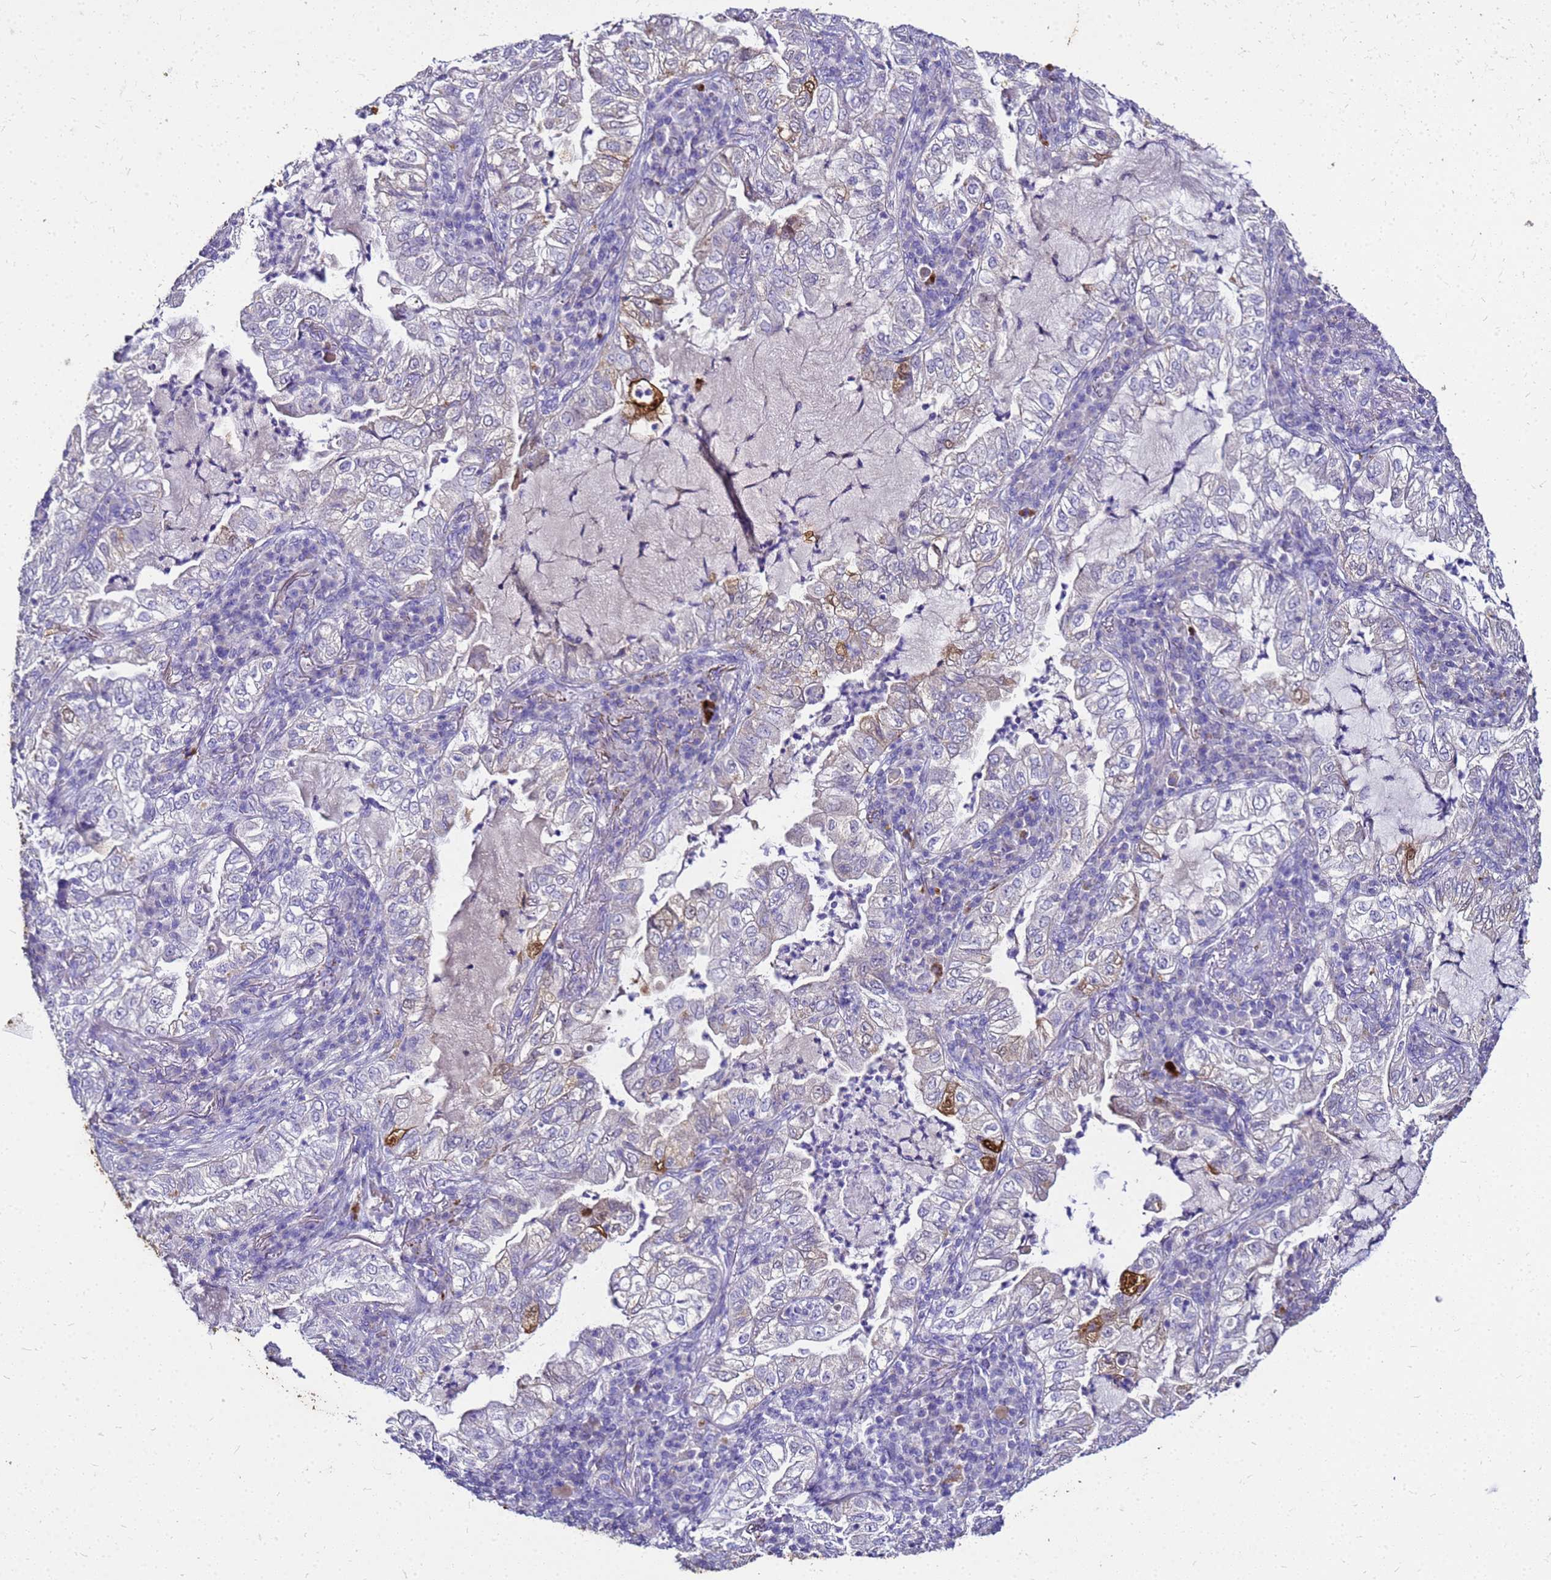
{"staining": {"intensity": "strong", "quantity": "<25%", "location": "cytoplasmic/membranous,nuclear"}, "tissue": "lung cancer", "cell_type": "Tumor cells", "image_type": "cancer", "snomed": [{"axis": "morphology", "description": "Adenocarcinoma, NOS"}, {"axis": "topography", "description": "Lung"}], "caption": "A brown stain labels strong cytoplasmic/membranous and nuclear expression of a protein in human lung adenocarcinoma tumor cells.", "gene": "S100A2", "patient": {"sex": "female", "age": 73}}